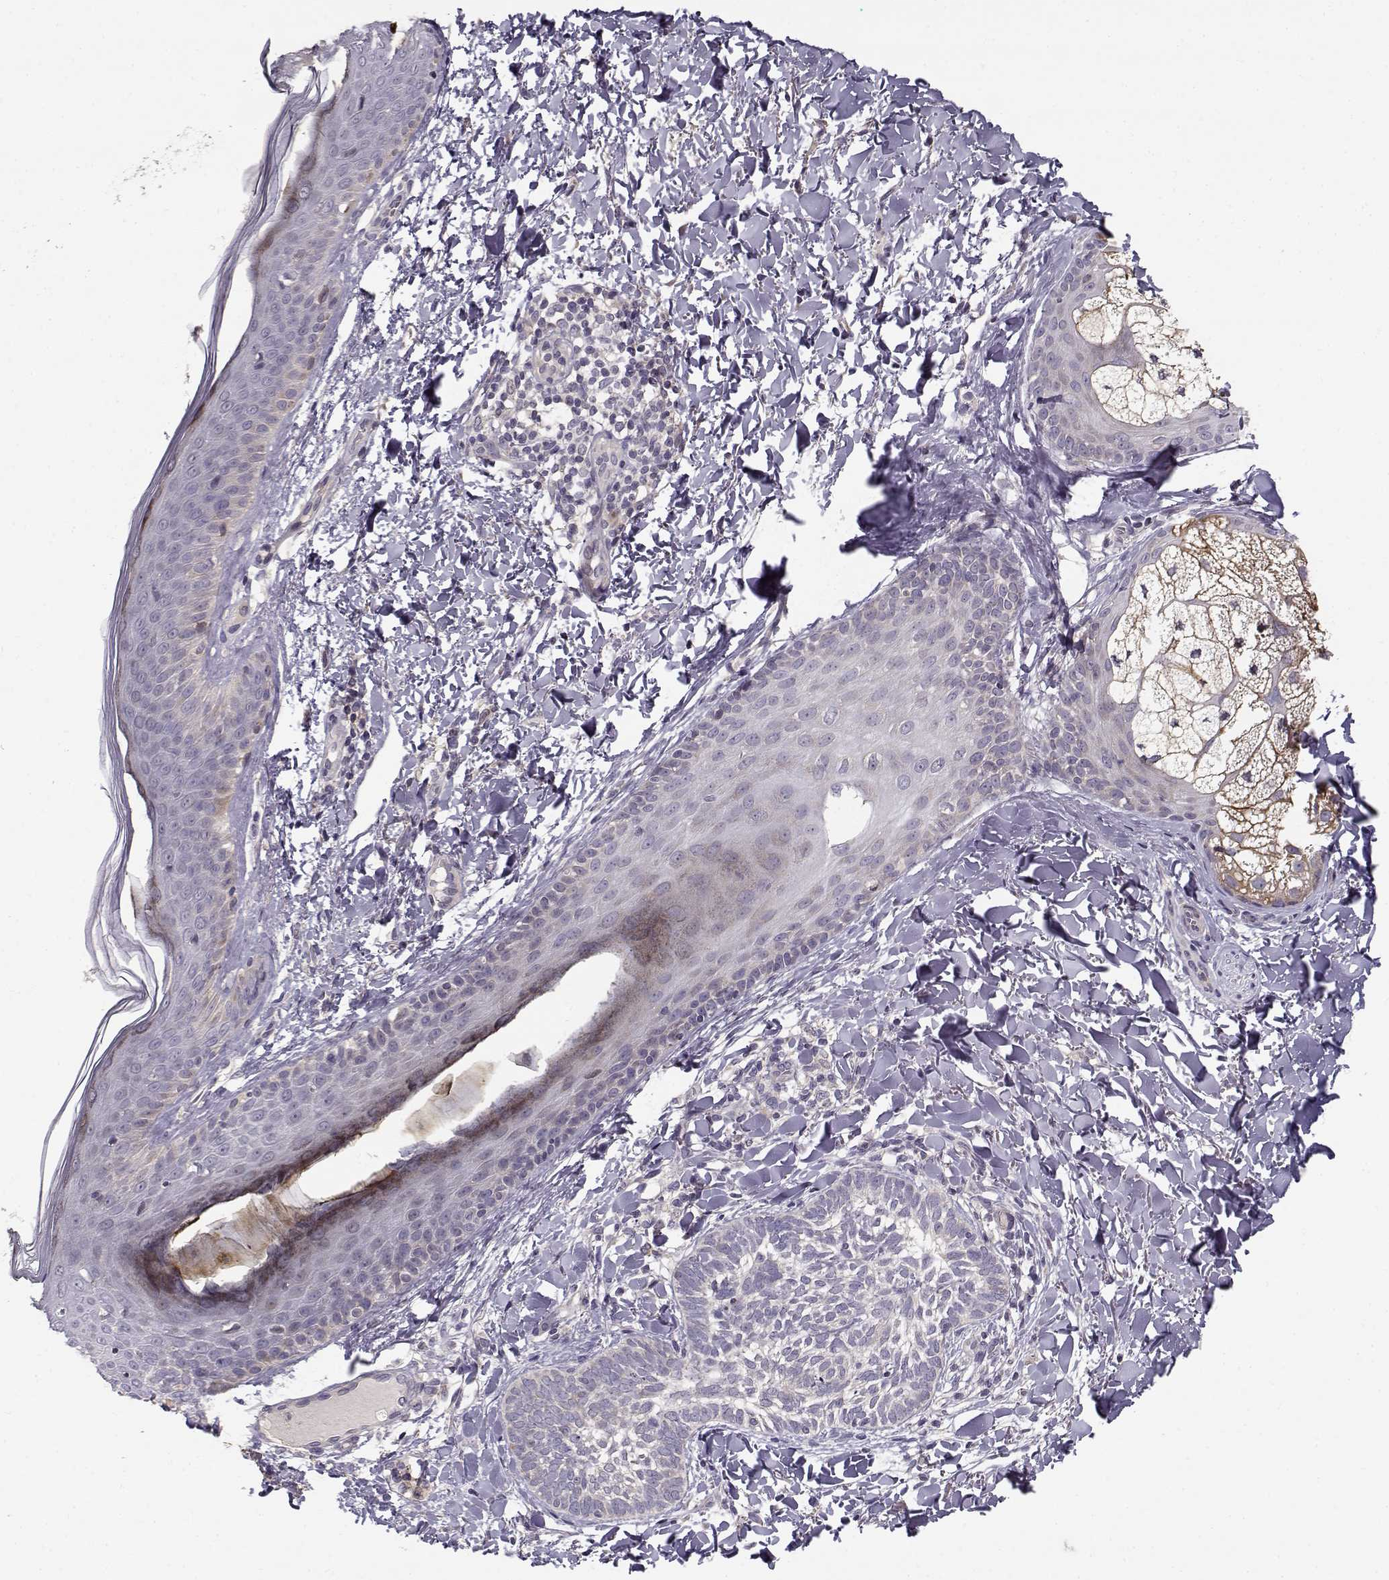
{"staining": {"intensity": "negative", "quantity": "none", "location": "none"}, "tissue": "skin cancer", "cell_type": "Tumor cells", "image_type": "cancer", "snomed": [{"axis": "morphology", "description": "Normal tissue, NOS"}, {"axis": "morphology", "description": "Basal cell carcinoma"}, {"axis": "topography", "description": "Skin"}], "caption": "Tumor cells show no significant protein staining in skin cancer.", "gene": "ENTPD8", "patient": {"sex": "male", "age": 46}}